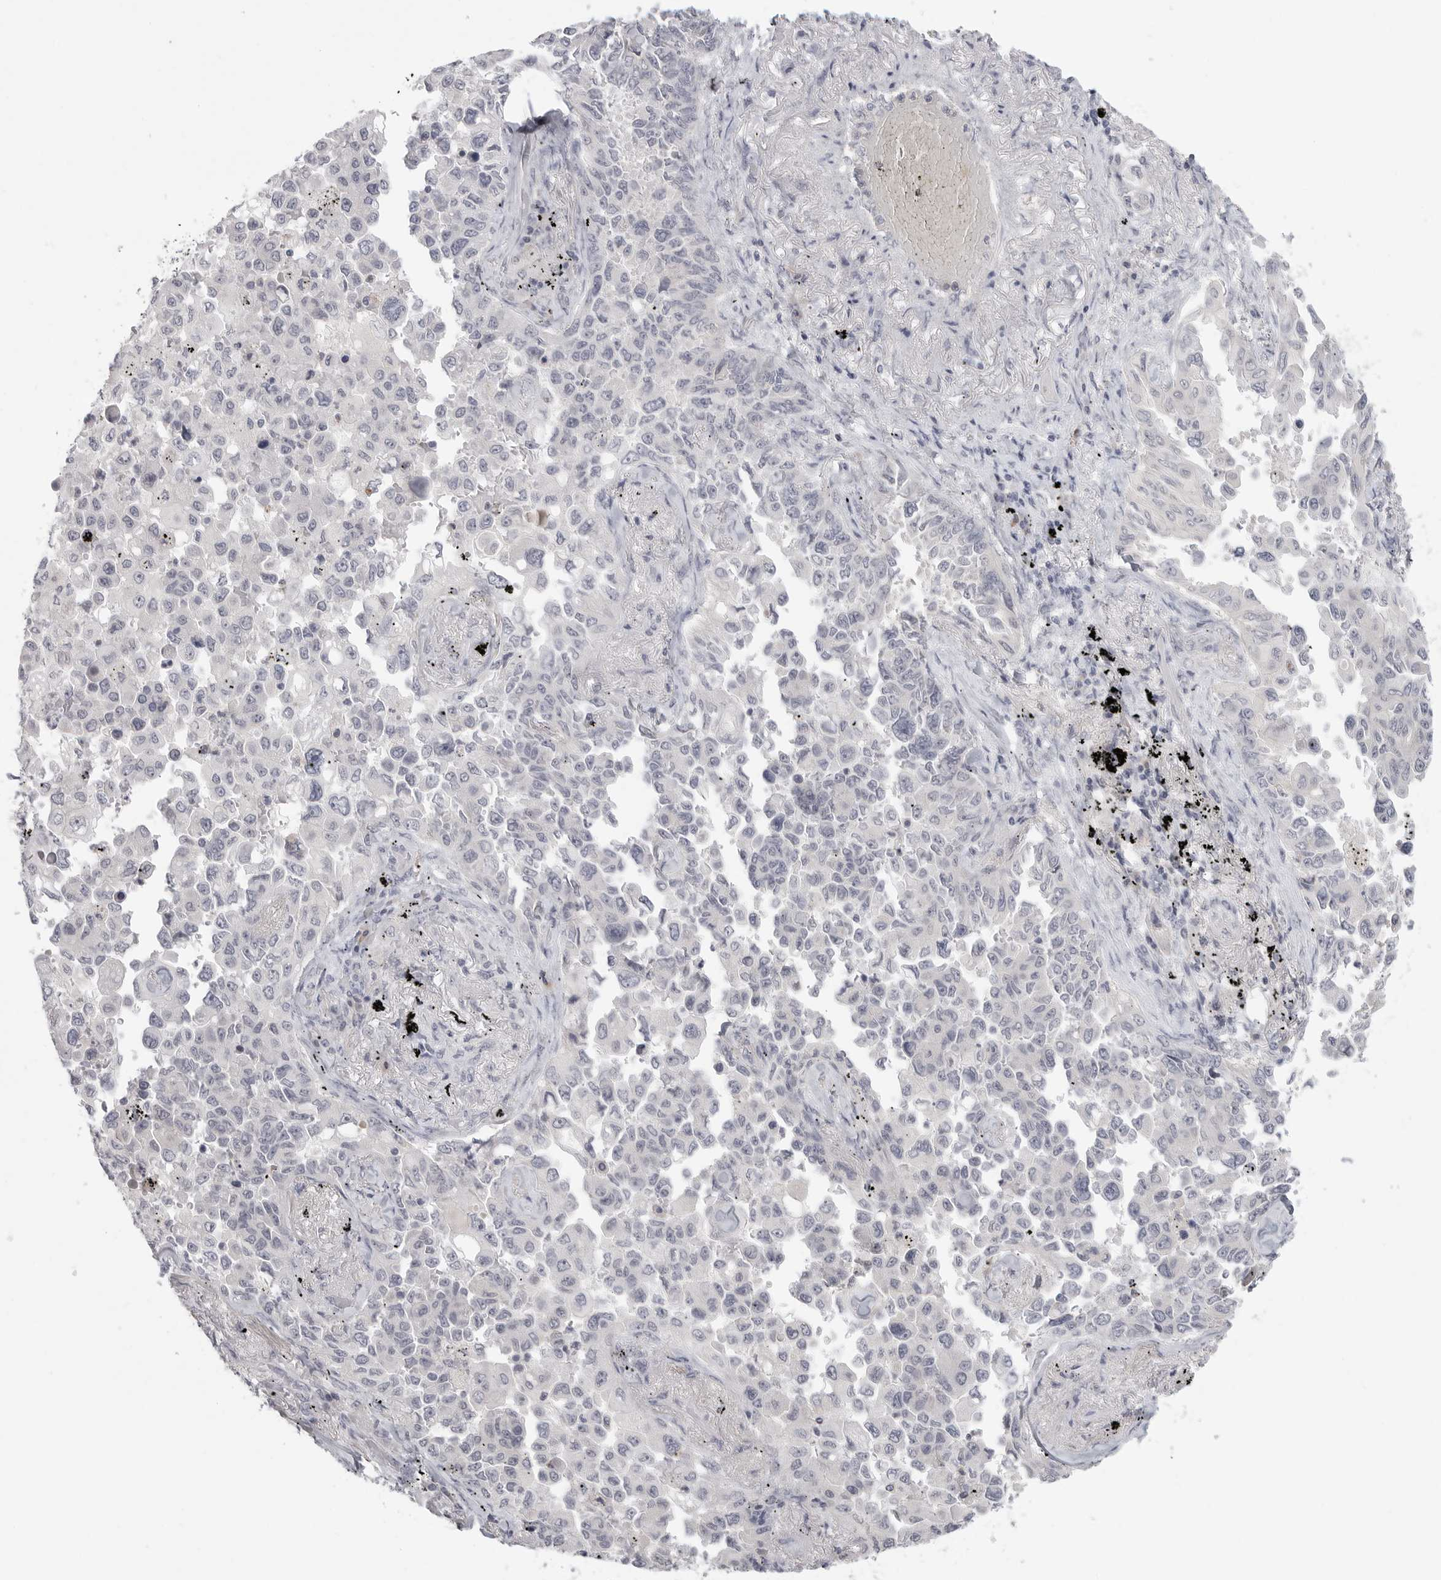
{"staining": {"intensity": "negative", "quantity": "none", "location": "none"}, "tissue": "lung cancer", "cell_type": "Tumor cells", "image_type": "cancer", "snomed": [{"axis": "morphology", "description": "Adenocarcinoma, NOS"}, {"axis": "topography", "description": "Lung"}], "caption": "The micrograph shows no staining of tumor cells in lung cancer.", "gene": "HMGCS2", "patient": {"sex": "female", "age": 67}}